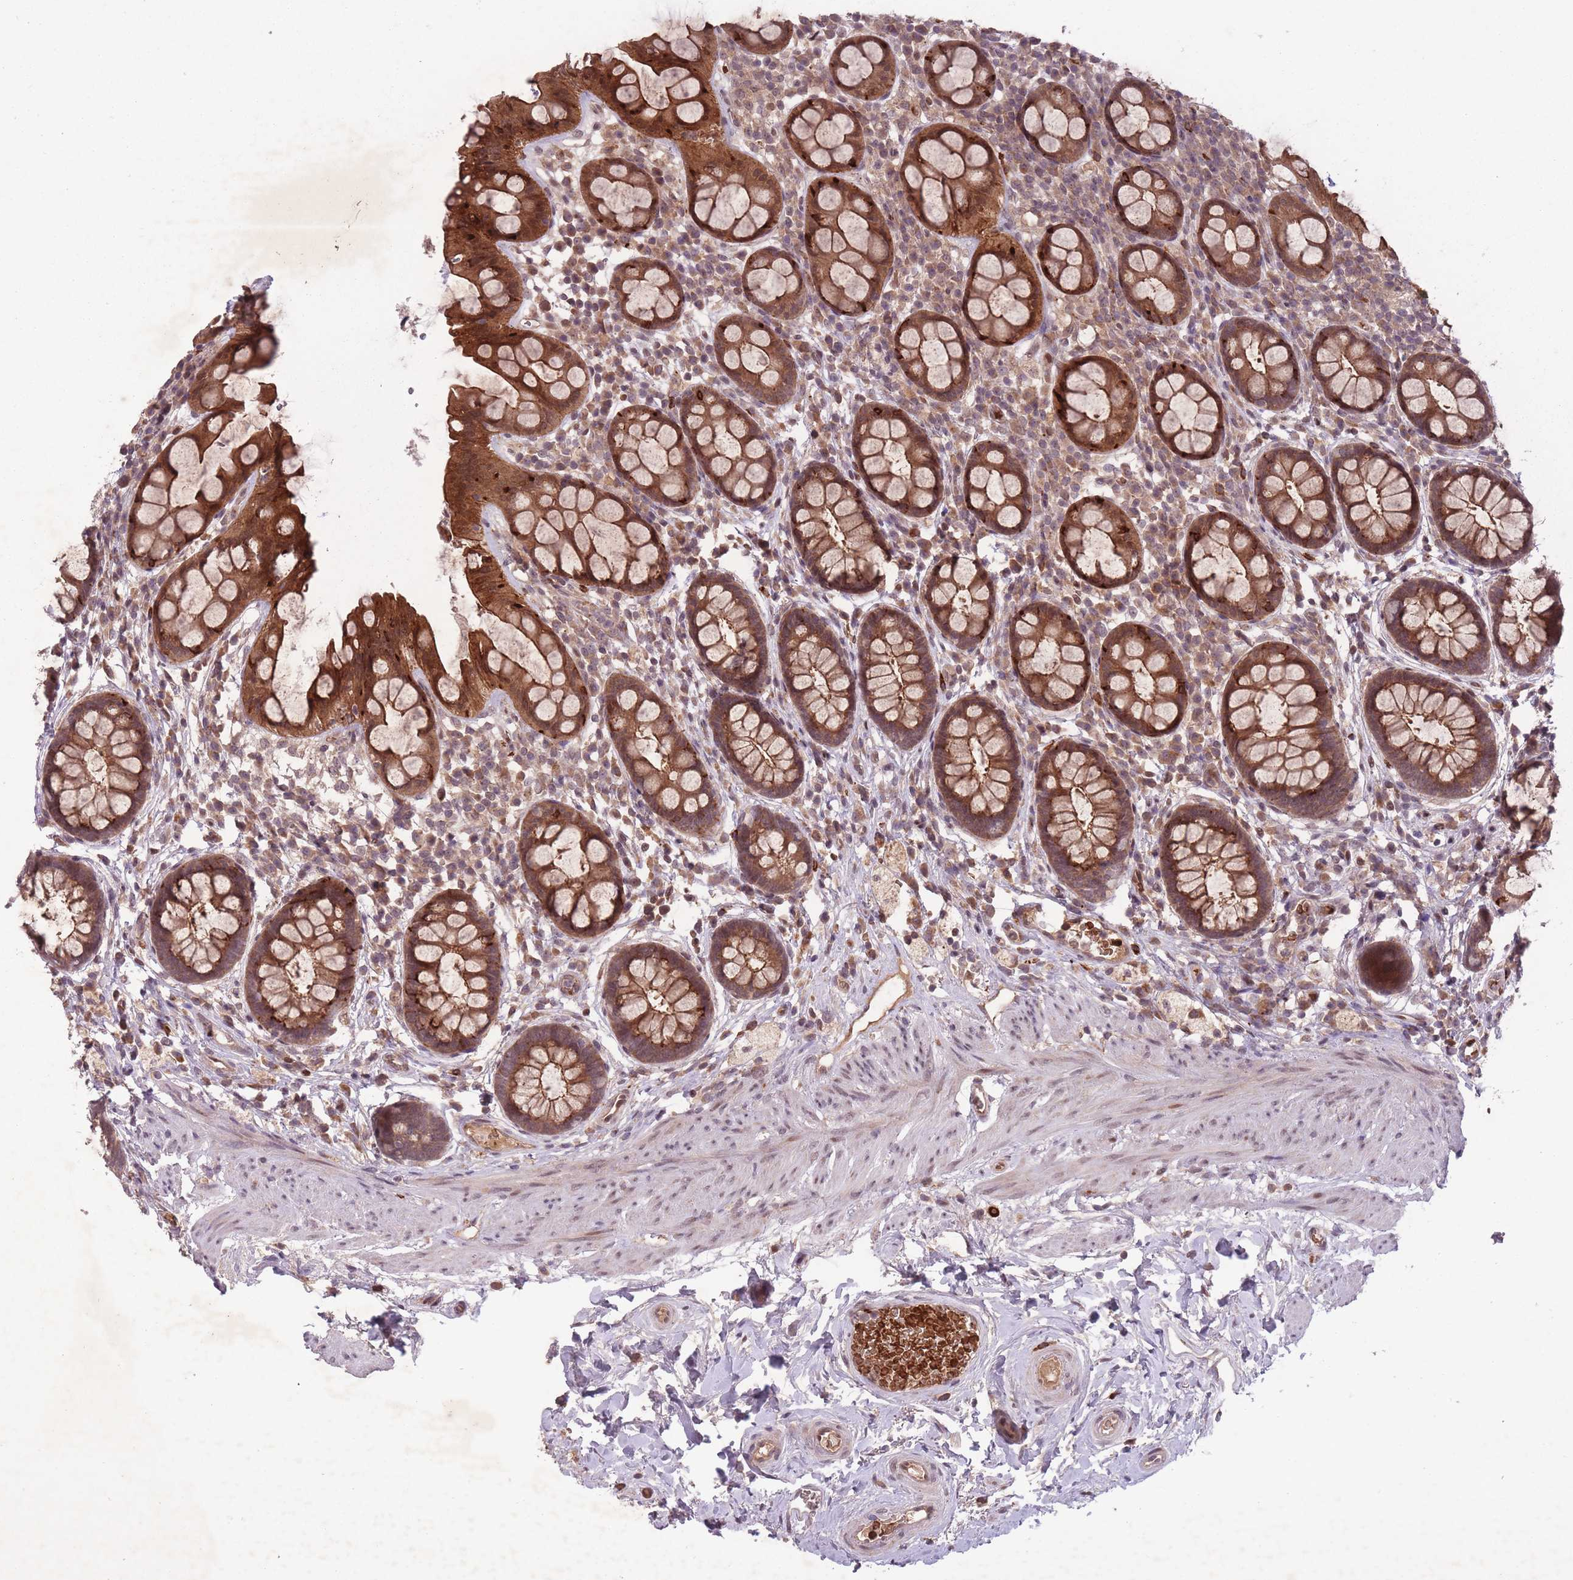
{"staining": {"intensity": "strong", "quantity": ">75%", "location": "cytoplasmic/membranous"}, "tissue": "rectum", "cell_type": "Glandular cells", "image_type": "normal", "snomed": [{"axis": "morphology", "description": "Normal tissue, NOS"}, {"axis": "topography", "description": "Rectum"}, {"axis": "topography", "description": "Peripheral nerve tissue"}], "caption": "This micrograph reveals unremarkable rectum stained with immunohistochemistry (IHC) to label a protein in brown. The cytoplasmic/membranous of glandular cells show strong positivity for the protein. Nuclei are counter-stained blue.", "gene": "SECTM1", "patient": {"sex": "female", "age": 69}}